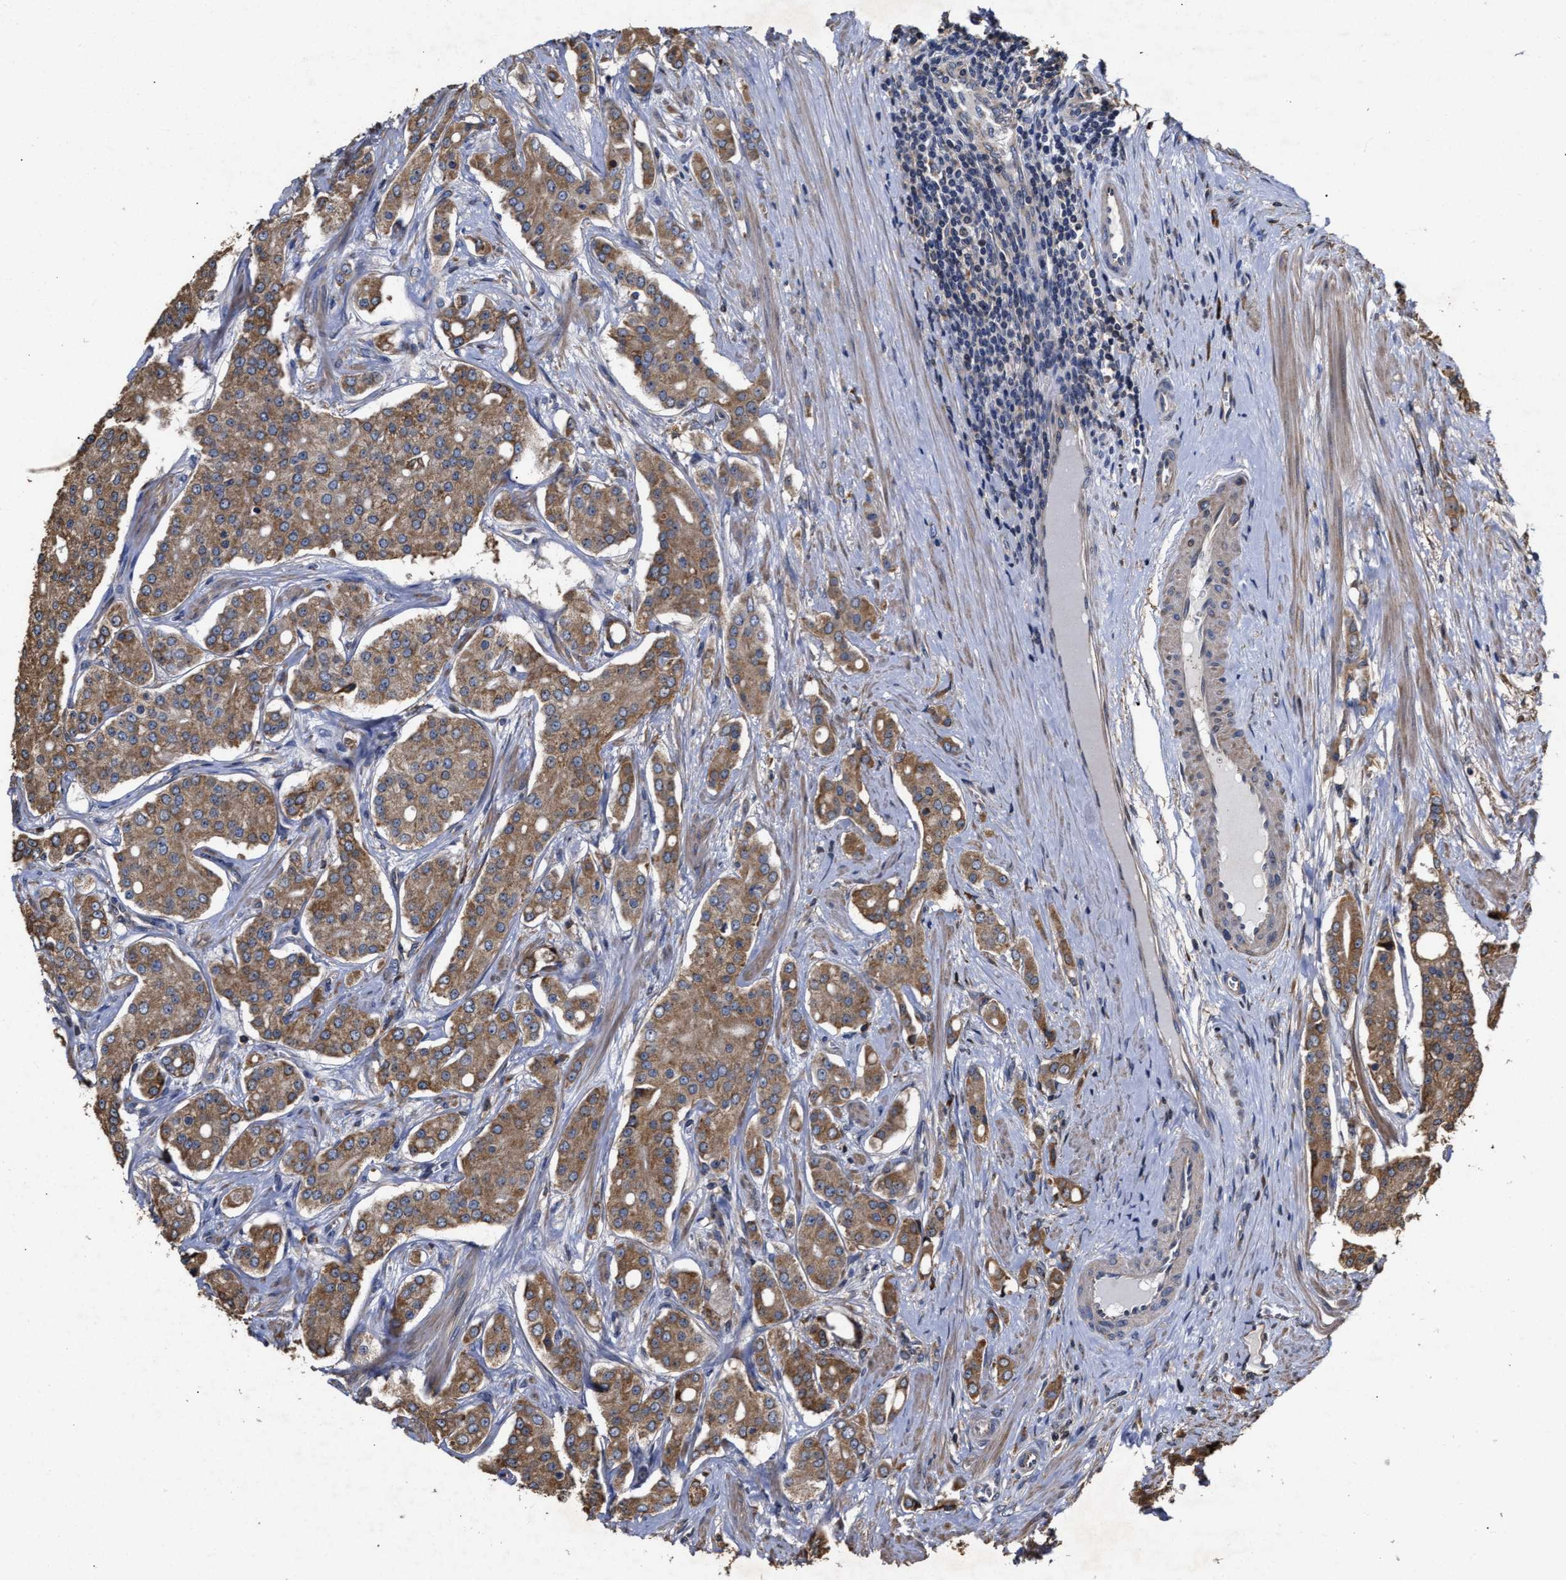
{"staining": {"intensity": "moderate", "quantity": ">75%", "location": "cytoplasmic/membranous"}, "tissue": "prostate cancer", "cell_type": "Tumor cells", "image_type": "cancer", "snomed": [{"axis": "morphology", "description": "Adenocarcinoma, High grade"}, {"axis": "topography", "description": "Prostate"}], "caption": "IHC photomicrograph of human prostate high-grade adenocarcinoma stained for a protein (brown), which shows medium levels of moderate cytoplasmic/membranous staining in about >75% of tumor cells.", "gene": "GOSR1", "patient": {"sex": "male", "age": 71}}